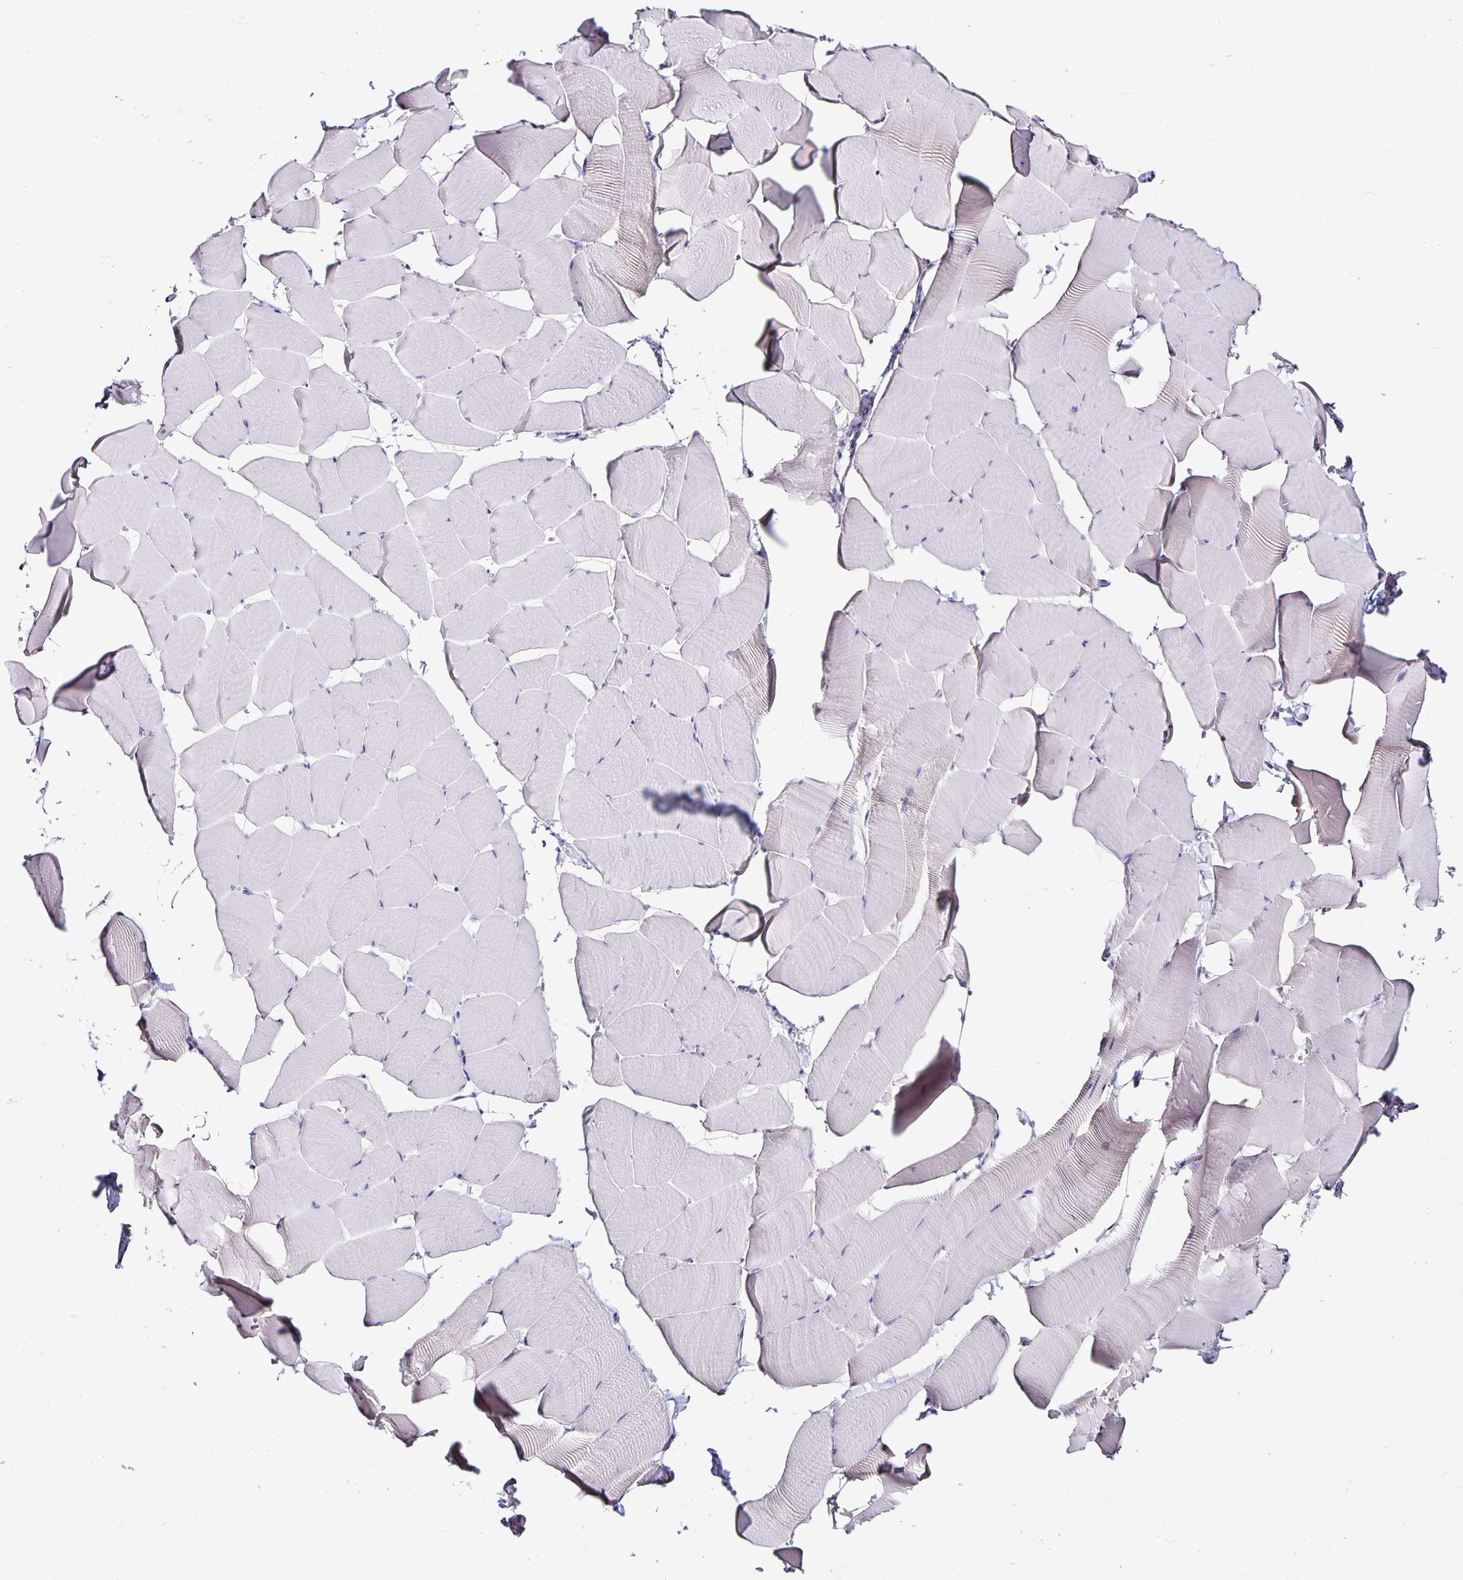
{"staining": {"intensity": "negative", "quantity": "none", "location": "none"}, "tissue": "skeletal muscle", "cell_type": "Myocytes", "image_type": "normal", "snomed": [{"axis": "morphology", "description": "Normal tissue, NOS"}, {"axis": "topography", "description": "Skeletal muscle"}], "caption": "A photomicrograph of human skeletal muscle is negative for staining in myocytes.", "gene": "TTR", "patient": {"sex": "male", "age": 25}}